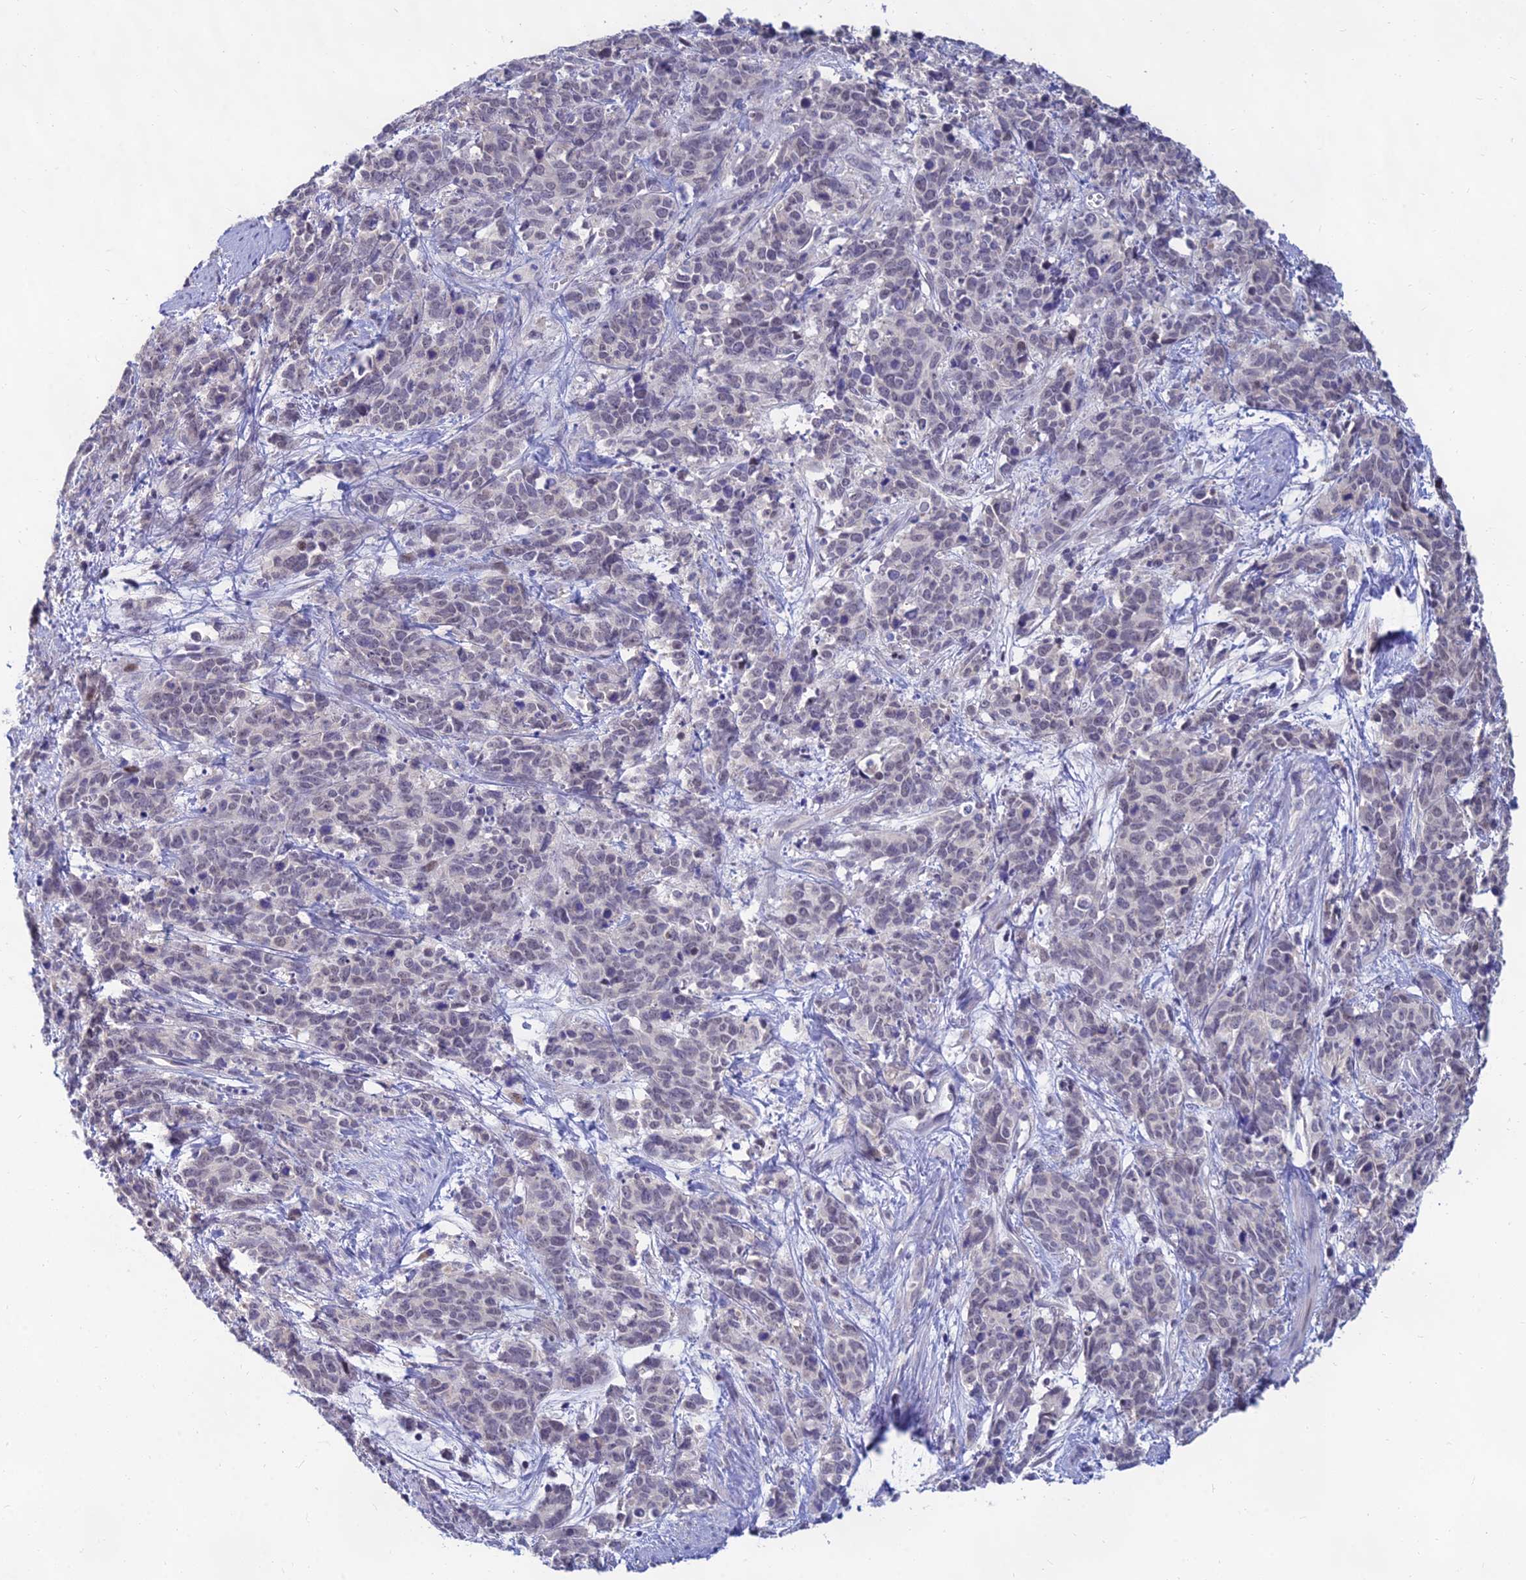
{"staining": {"intensity": "negative", "quantity": "none", "location": "none"}, "tissue": "cervical cancer", "cell_type": "Tumor cells", "image_type": "cancer", "snomed": [{"axis": "morphology", "description": "Squamous cell carcinoma, NOS"}, {"axis": "topography", "description": "Cervix"}], "caption": "Cervical cancer (squamous cell carcinoma) stained for a protein using immunohistochemistry displays no staining tumor cells.", "gene": "GOLGA6D", "patient": {"sex": "female", "age": 60}}